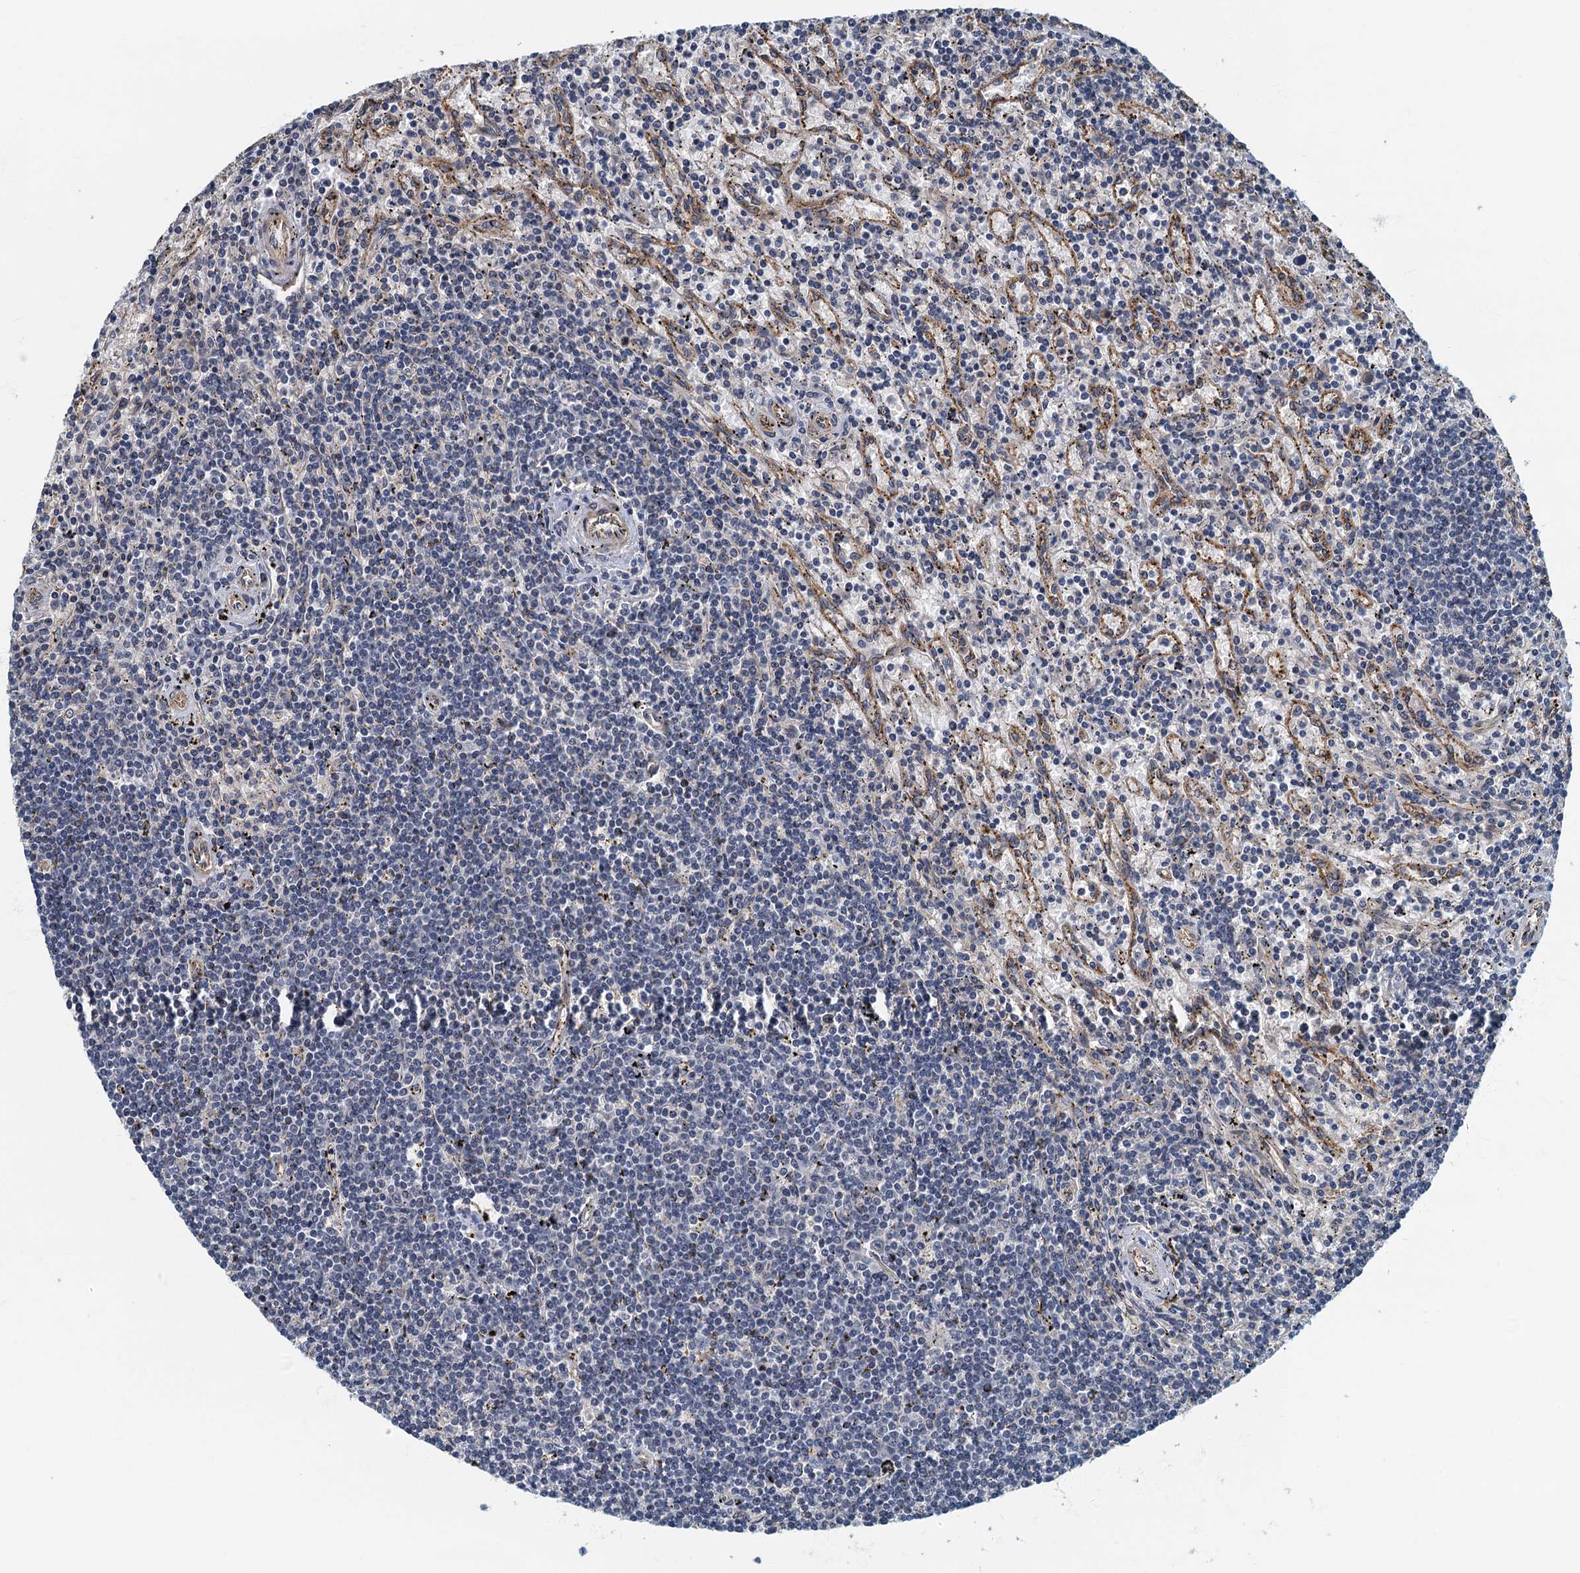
{"staining": {"intensity": "negative", "quantity": "none", "location": "none"}, "tissue": "lymphoma", "cell_type": "Tumor cells", "image_type": "cancer", "snomed": [{"axis": "morphology", "description": "Malignant lymphoma, non-Hodgkin's type, Low grade"}, {"axis": "topography", "description": "Spleen"}], "caption": "Micrograph shows no protein staining in tumor cells of lymphoma tissue.", "gene": "CKAP2L", "patient": {"sex": "male", "age": 76}}